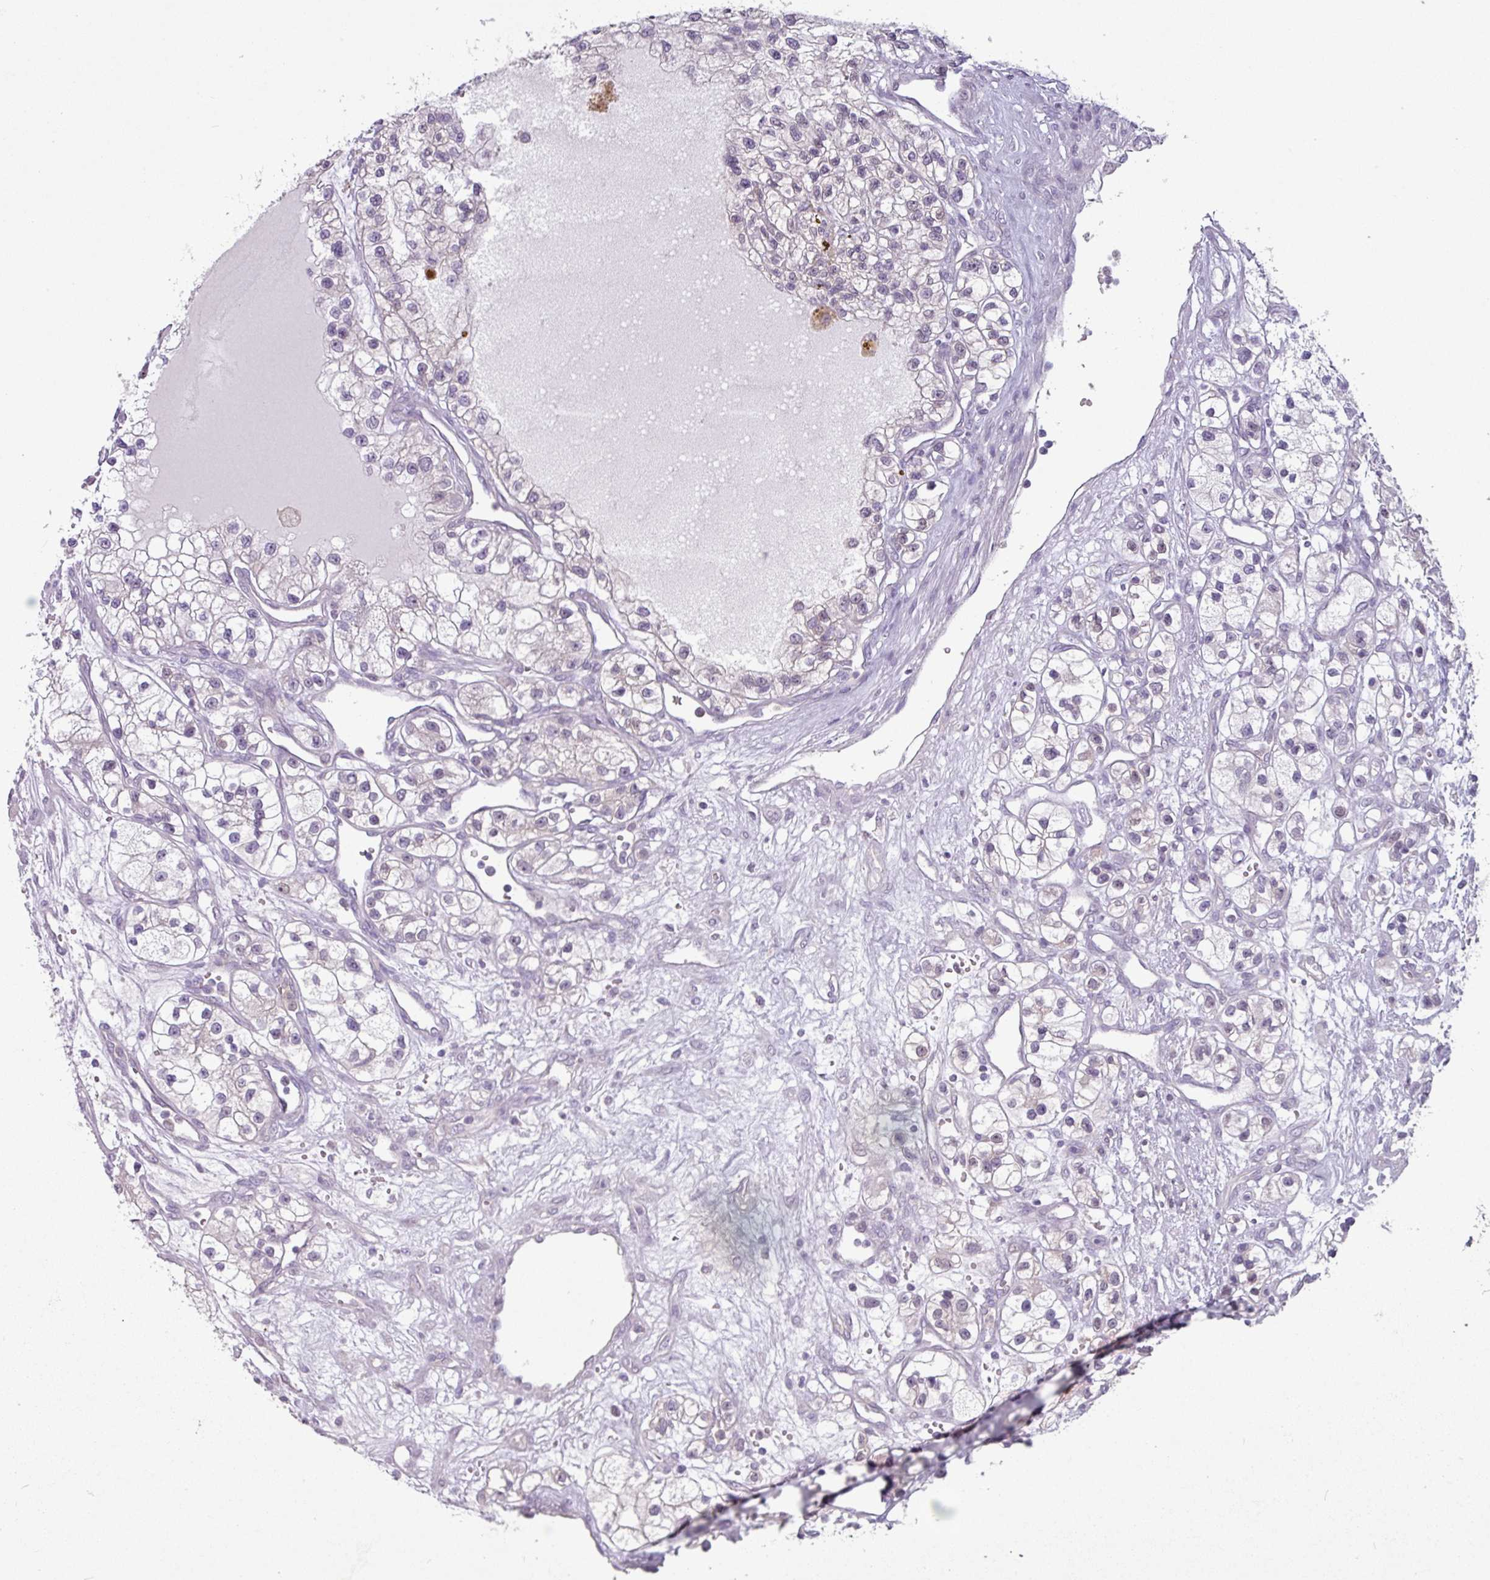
{"staining": {"intensity": "negative", "quantity": "none", "location": "none"}, "tissue": "renal cancer", "cell_type": "Tumor cells", "image_type": "cancer", "snomed": [{"axis": "morphology", "description": "Adenocarcinoma, NOS"}, {"axis": "topography", "description": "Kidney"}], "caption": "Immunohistochemical staining of renal cancer (adenocarcinoma) demonstrates no significant positivity in tumor cells.", "gene": "TTLL12", "patient": {"sex": "female", "age": 57}}